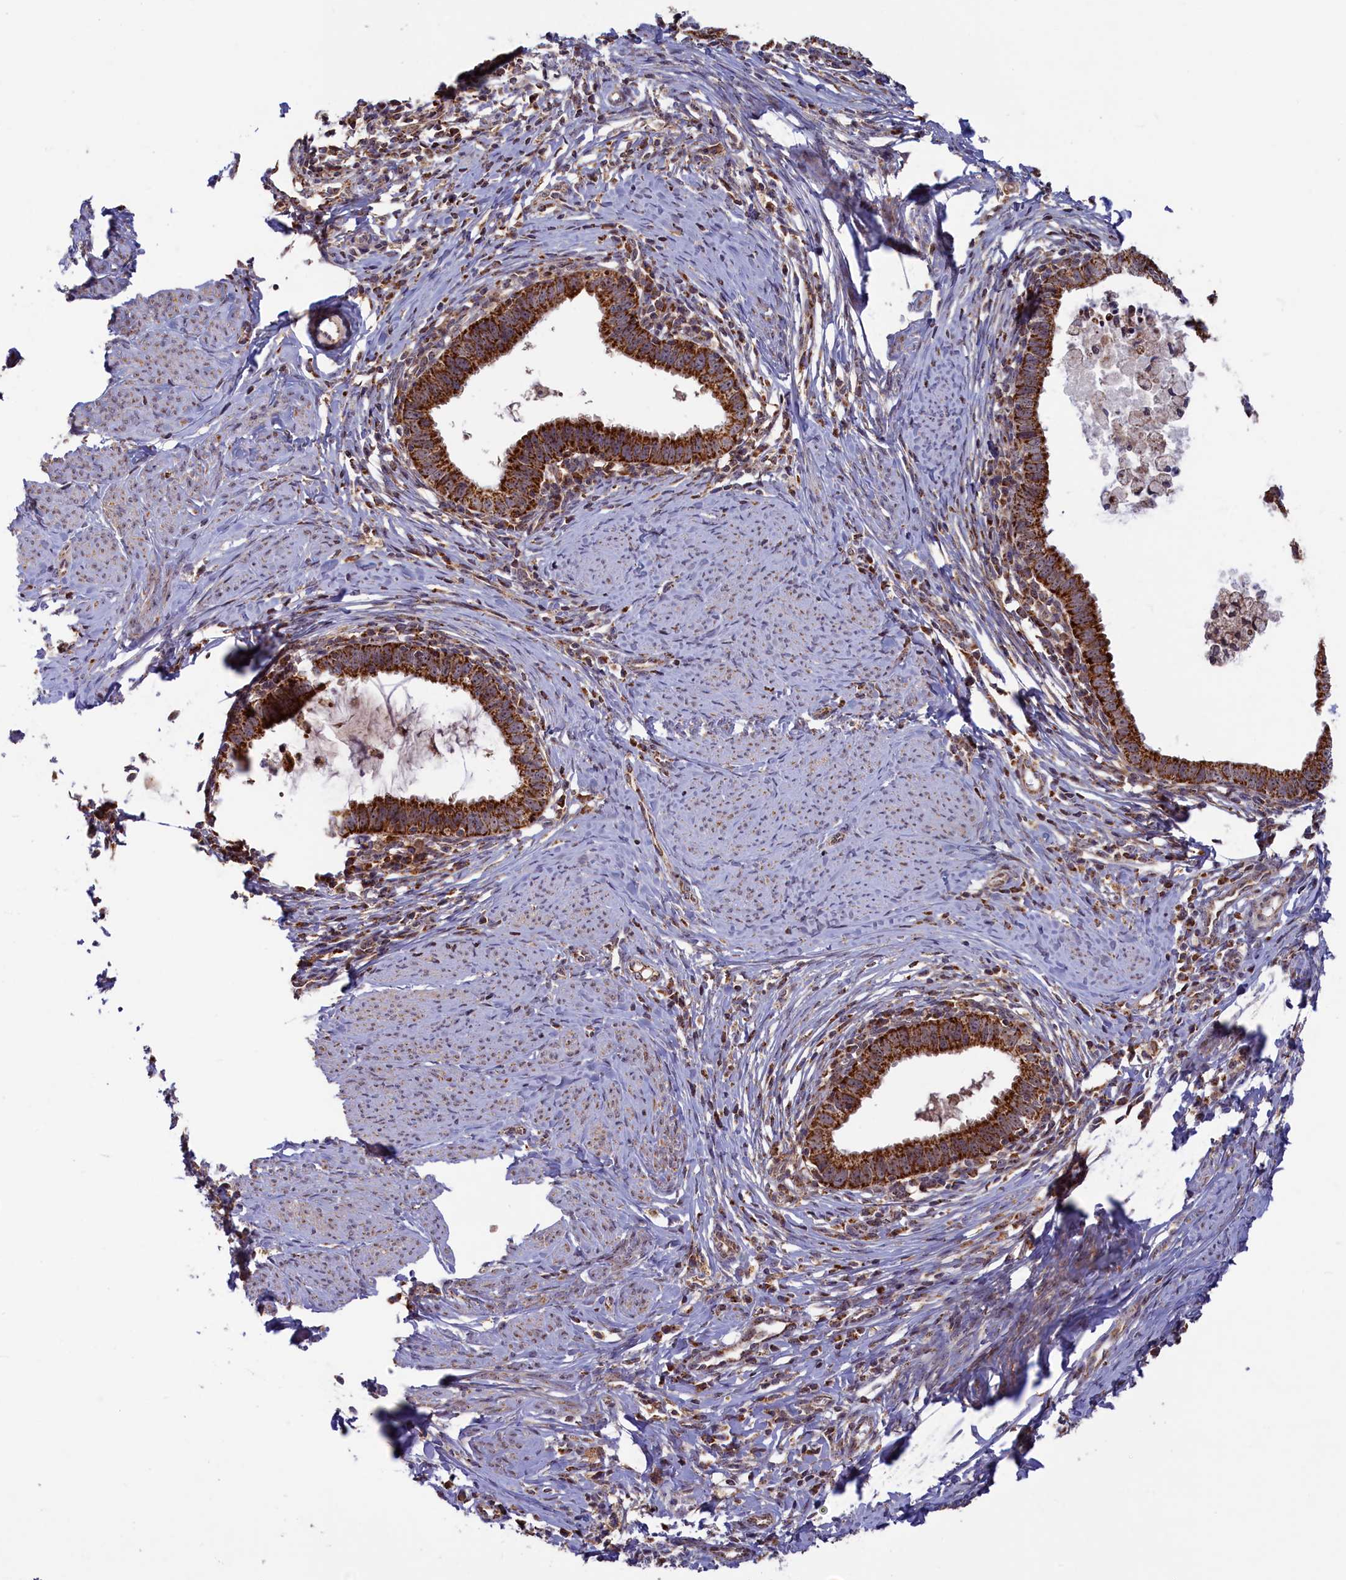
{"staining": {"intensity": "strong", "quantity": ">75%", "location": "cytoplasmic/membranous"}, "tissue": "cervical cancer", "cell_type": "Tumor cells", "image_type": "cancer", "snomed": [{"axis": "morphology", "description": "Adenocarcinoma, NOS"}, {"axis": "topography", "description": "Cervix"}], "caption": "This image displays immunohistochemistry (IHC) staining of adenocarcinoma (cervical), with high strong cytoplasmic/membranous positivity in about >75% of tumor cells.", "gene": "DUS3L", "patient": {"sex": "female", "age": 36}}